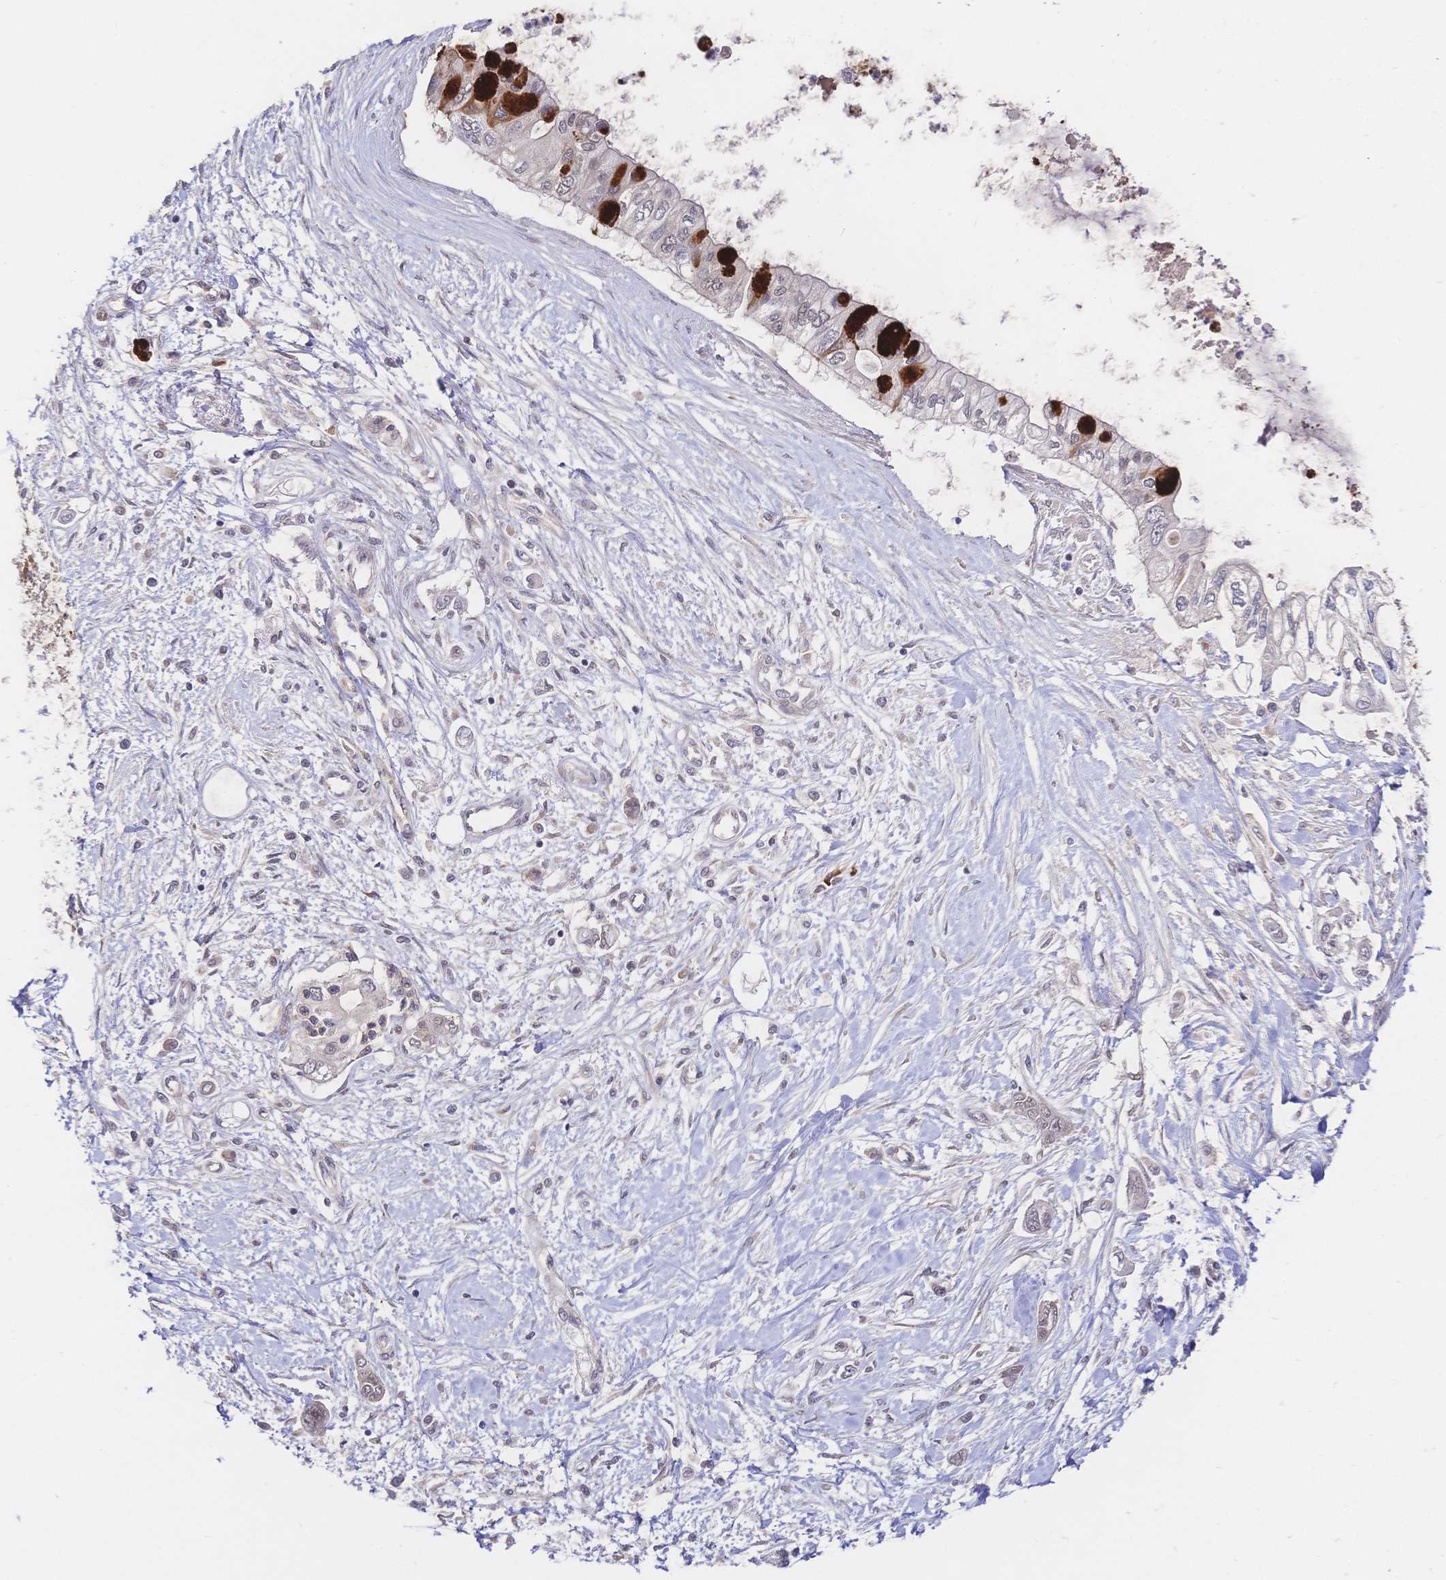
{"staining": {"intensity": "strong", "quantity": "<25%", "location": "cytoplasmic/membranous"}, "tissue": "pancreatic cancer", "cell_type": "Tumor cells", "image_type": "cancer", "snomed": [{"axis": "morphology", "description": "Adenocarcinoma, NOS"}, {"axis": "topography", "description": "Pancreas"}], "caption": "High-magnification brightfield microscopy of pancreatic cancer stained with DAB (brown) and counterstained with hematoxylin (blue). tumor cells exhibit strong cytoplasmic/membranous staining is seen in about<25% of cells.", "gene": "LMO4", "patient": {"sex": "female", "age": 77}}